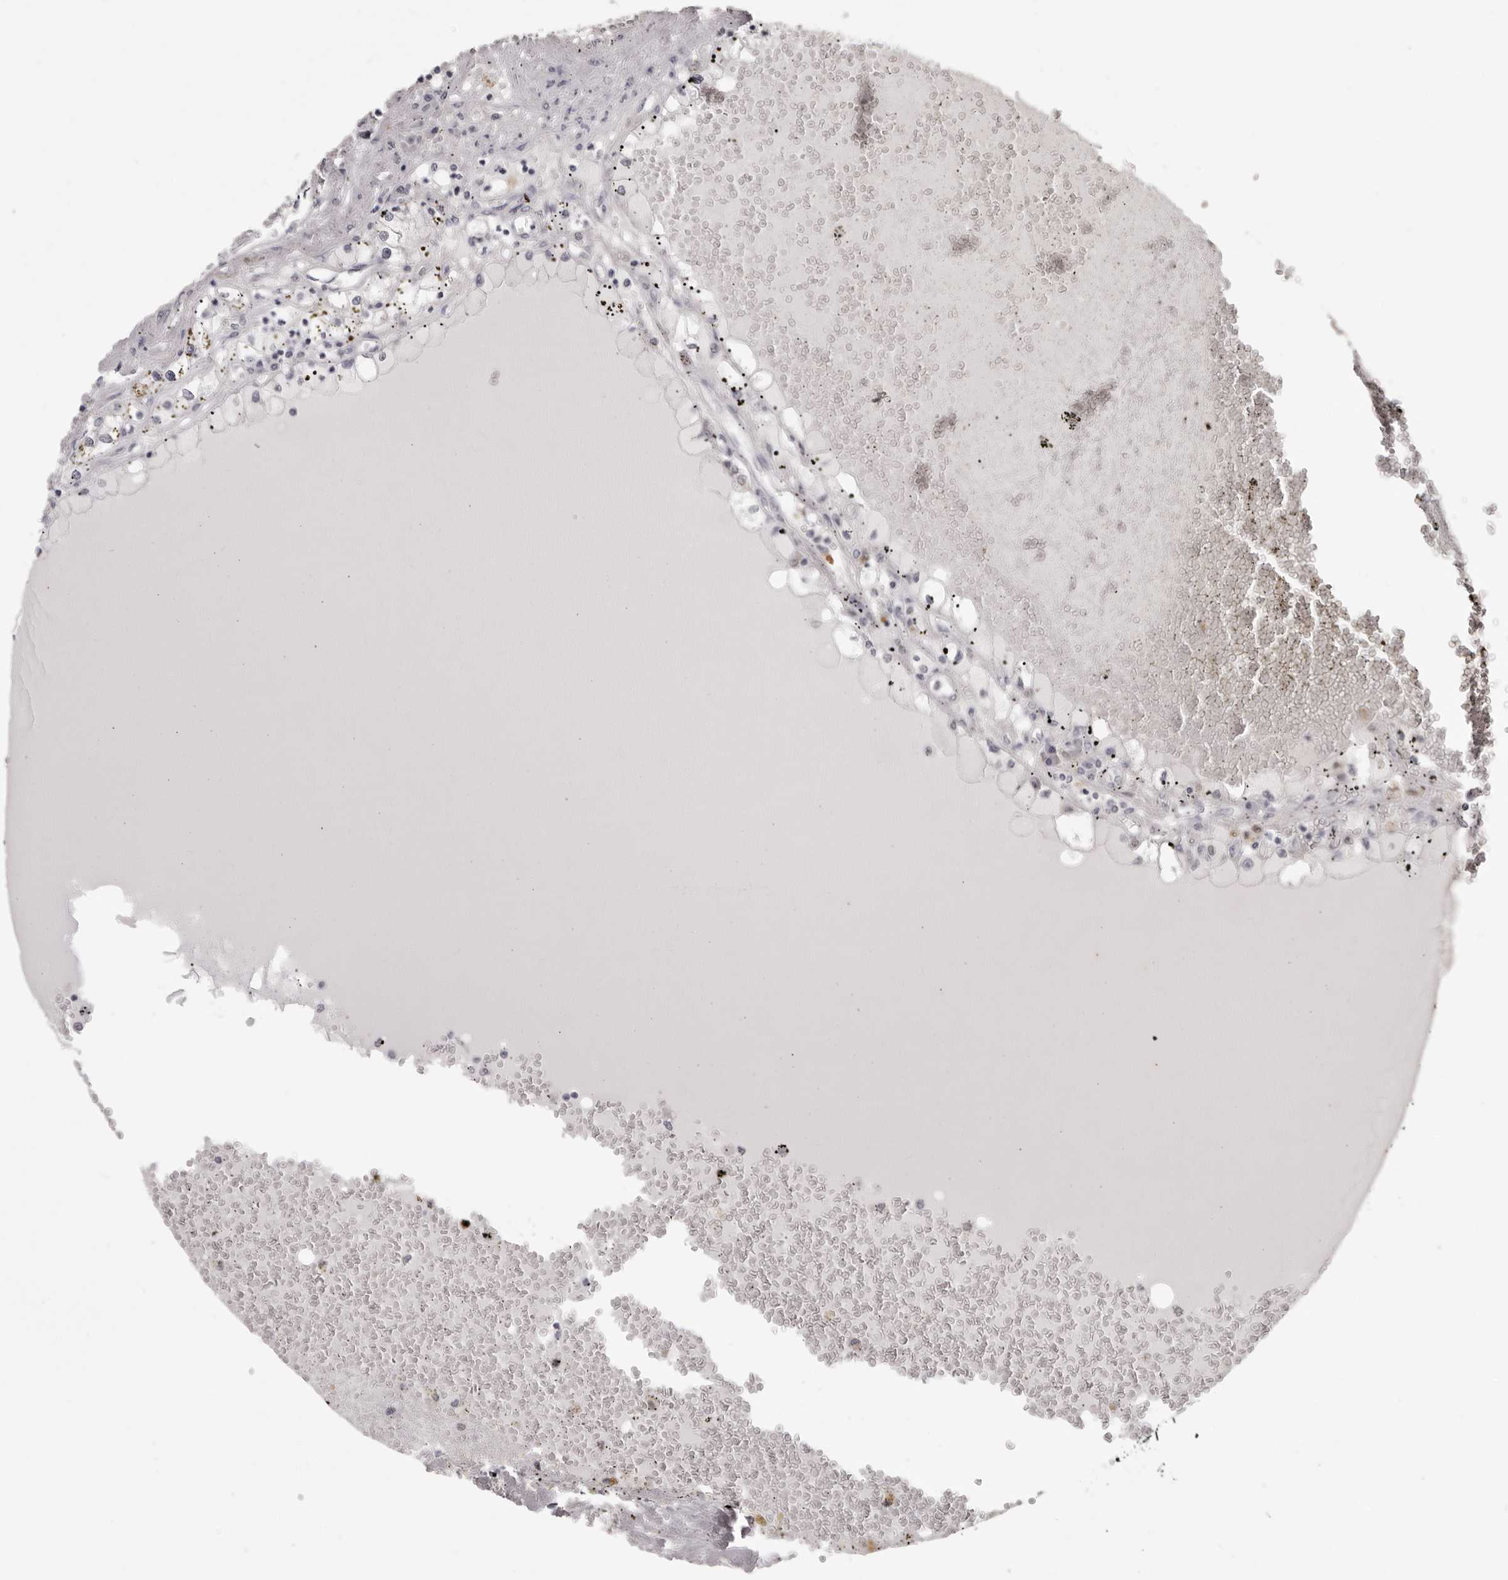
{"staining": {"intensity": "negative", "quantity": "none", "location": "none"}, "tissue": "renal cancer", "cell_type": "Tumor cells", "image_type": "cancer", "snomed": [{"axis": "morphology", "description": "Adenocarcinoma, NOS"}, {"axis": "topography", "description": "Kidney"}], "caption": "A high-resolution micrograph shows immunohistochemistry staining of renal cancer, which shows no significant staining in tumor cells.", "gene": "IL31", "patient": {"sex": "male", "age": 56}}